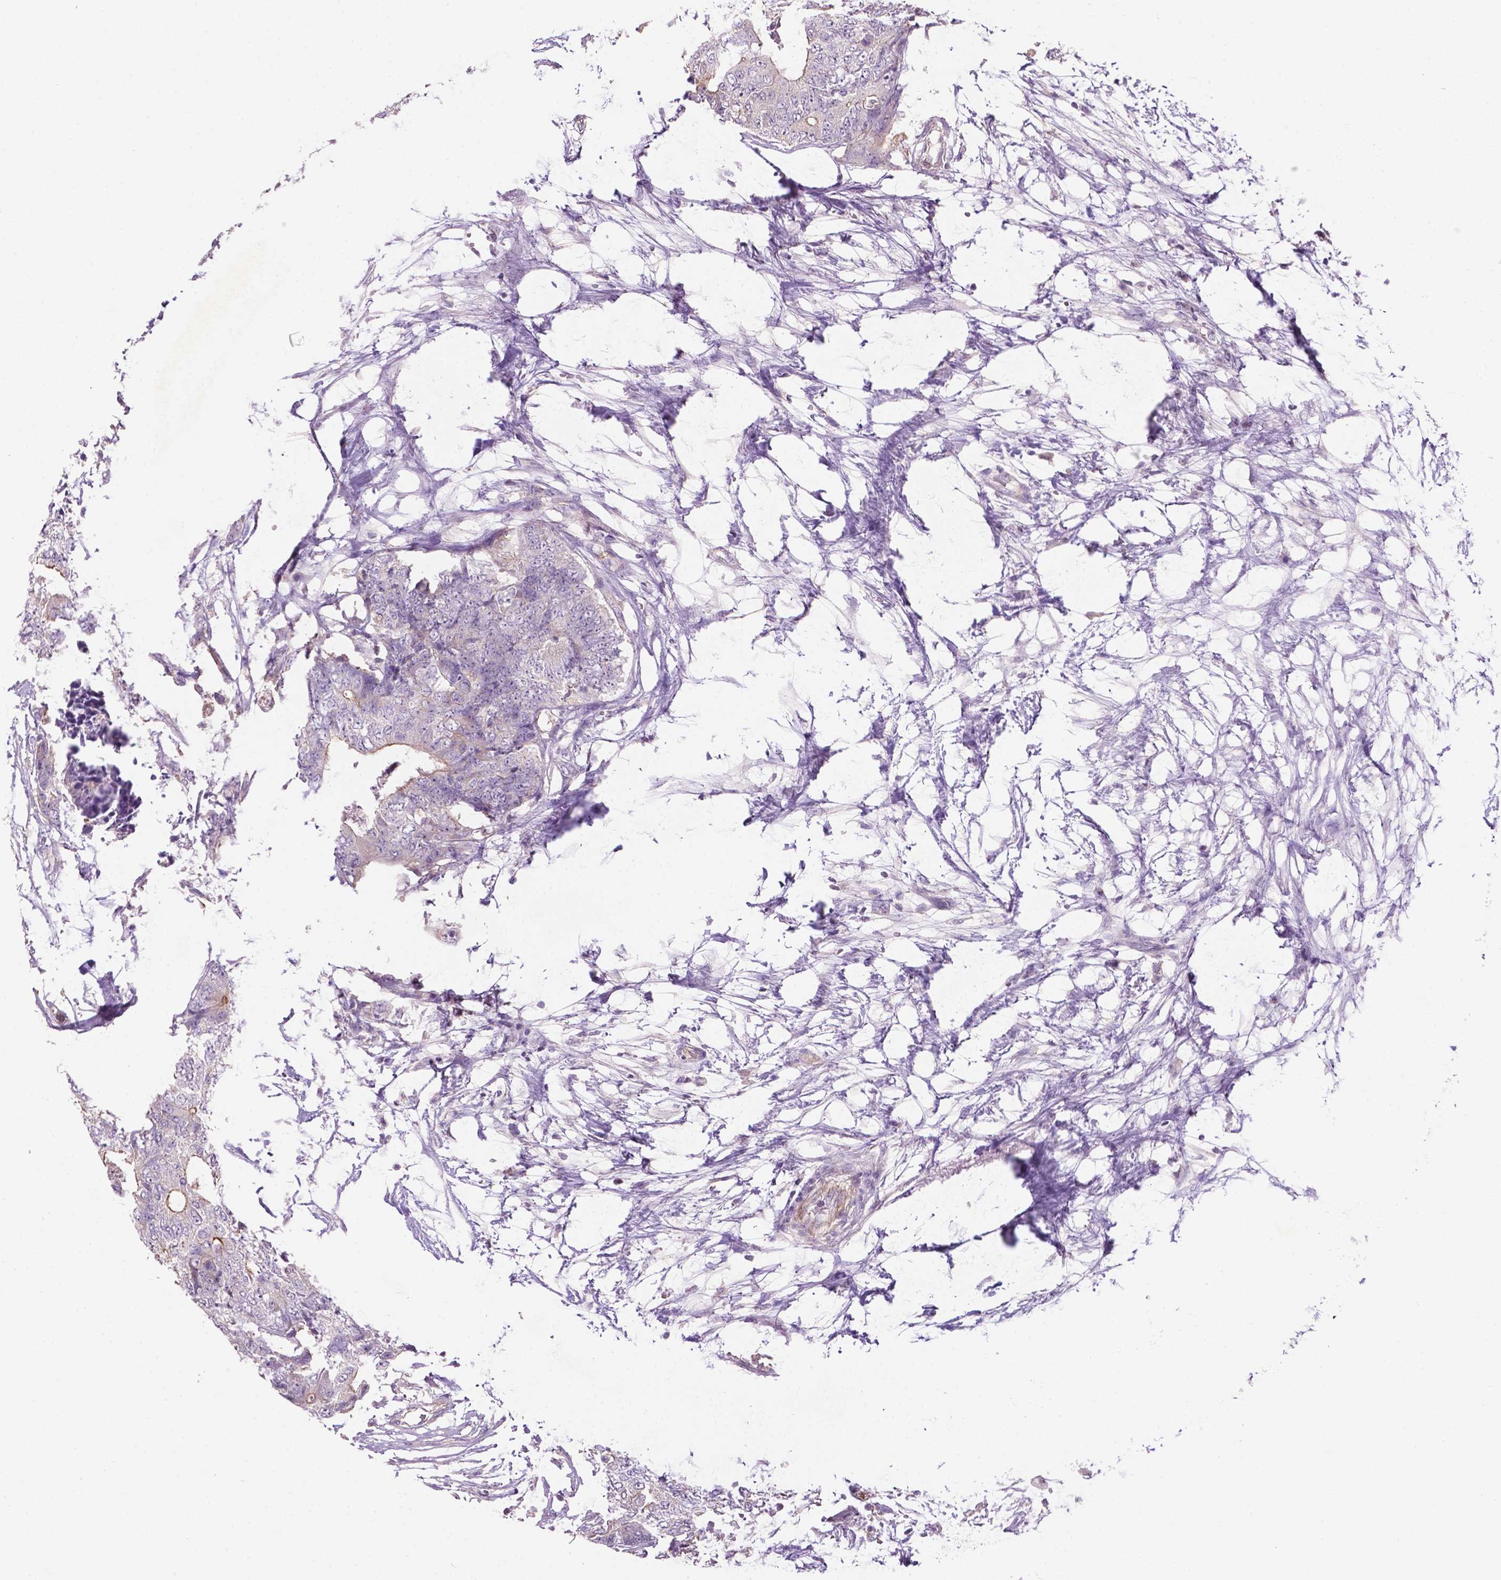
{"staining": {"intensity": "negative", "quantity": "none", "location": "none"}, "tissue": "colorectal cancer", "cell_type": "Tumor cells", "image_type": "cancer", "snomed": [{"axis": "morphology", "description": "Adenocarcinoma, NOS"}, {"axis": "topography", "description": "Colon"}], "caption": "Adenocarcinoma (colorectal) stained for a protein using immunohistochemistry (IHC) displays no positivity tumor cells.", "gene": "ARL5C", "patient": {"sex": "female", "age": 48}}